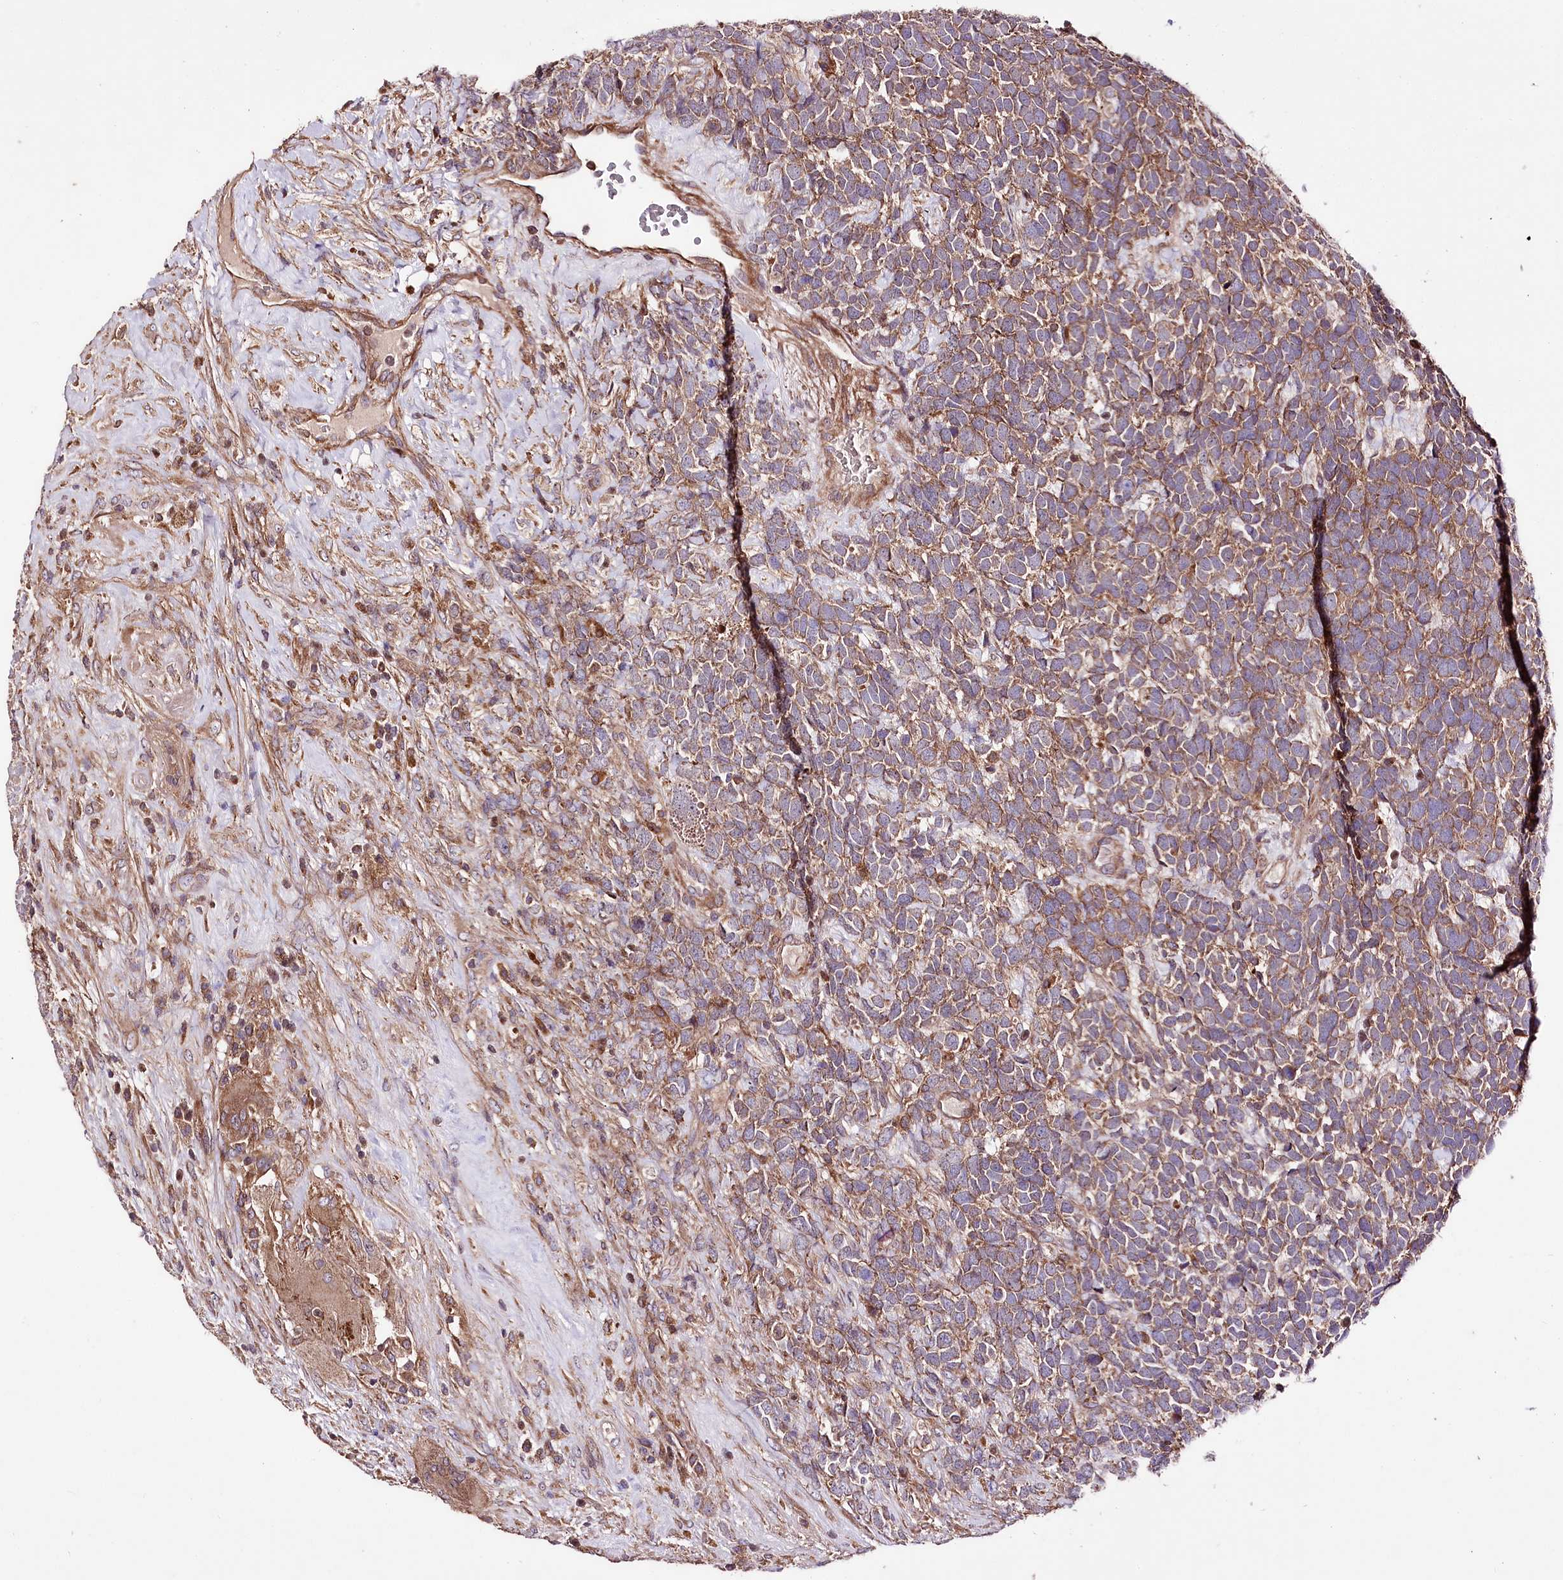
{"staining": {"intensity": "moderate", "quantity": ">75%", "location": "cytoplasmic/membranous"}, "tissue": "urothelial cancer", "cell_type": "Tumor cells", "image_type": "cancer", "snomed": [{"axis": "morphology", "description": "Urothelial carcinoma, High grade"}, {"axis": "topography", "description": "Urinary bladder"}], "caption": "About >75% of tumor cells in high-grade urothelial carcinoma demonstrate moderate cytoplasmic/membranous protein positivity as visualized by brown immunohistochemical staining.", "gene": "WWC1", "patient": {"sex": "female", "age": 82}}